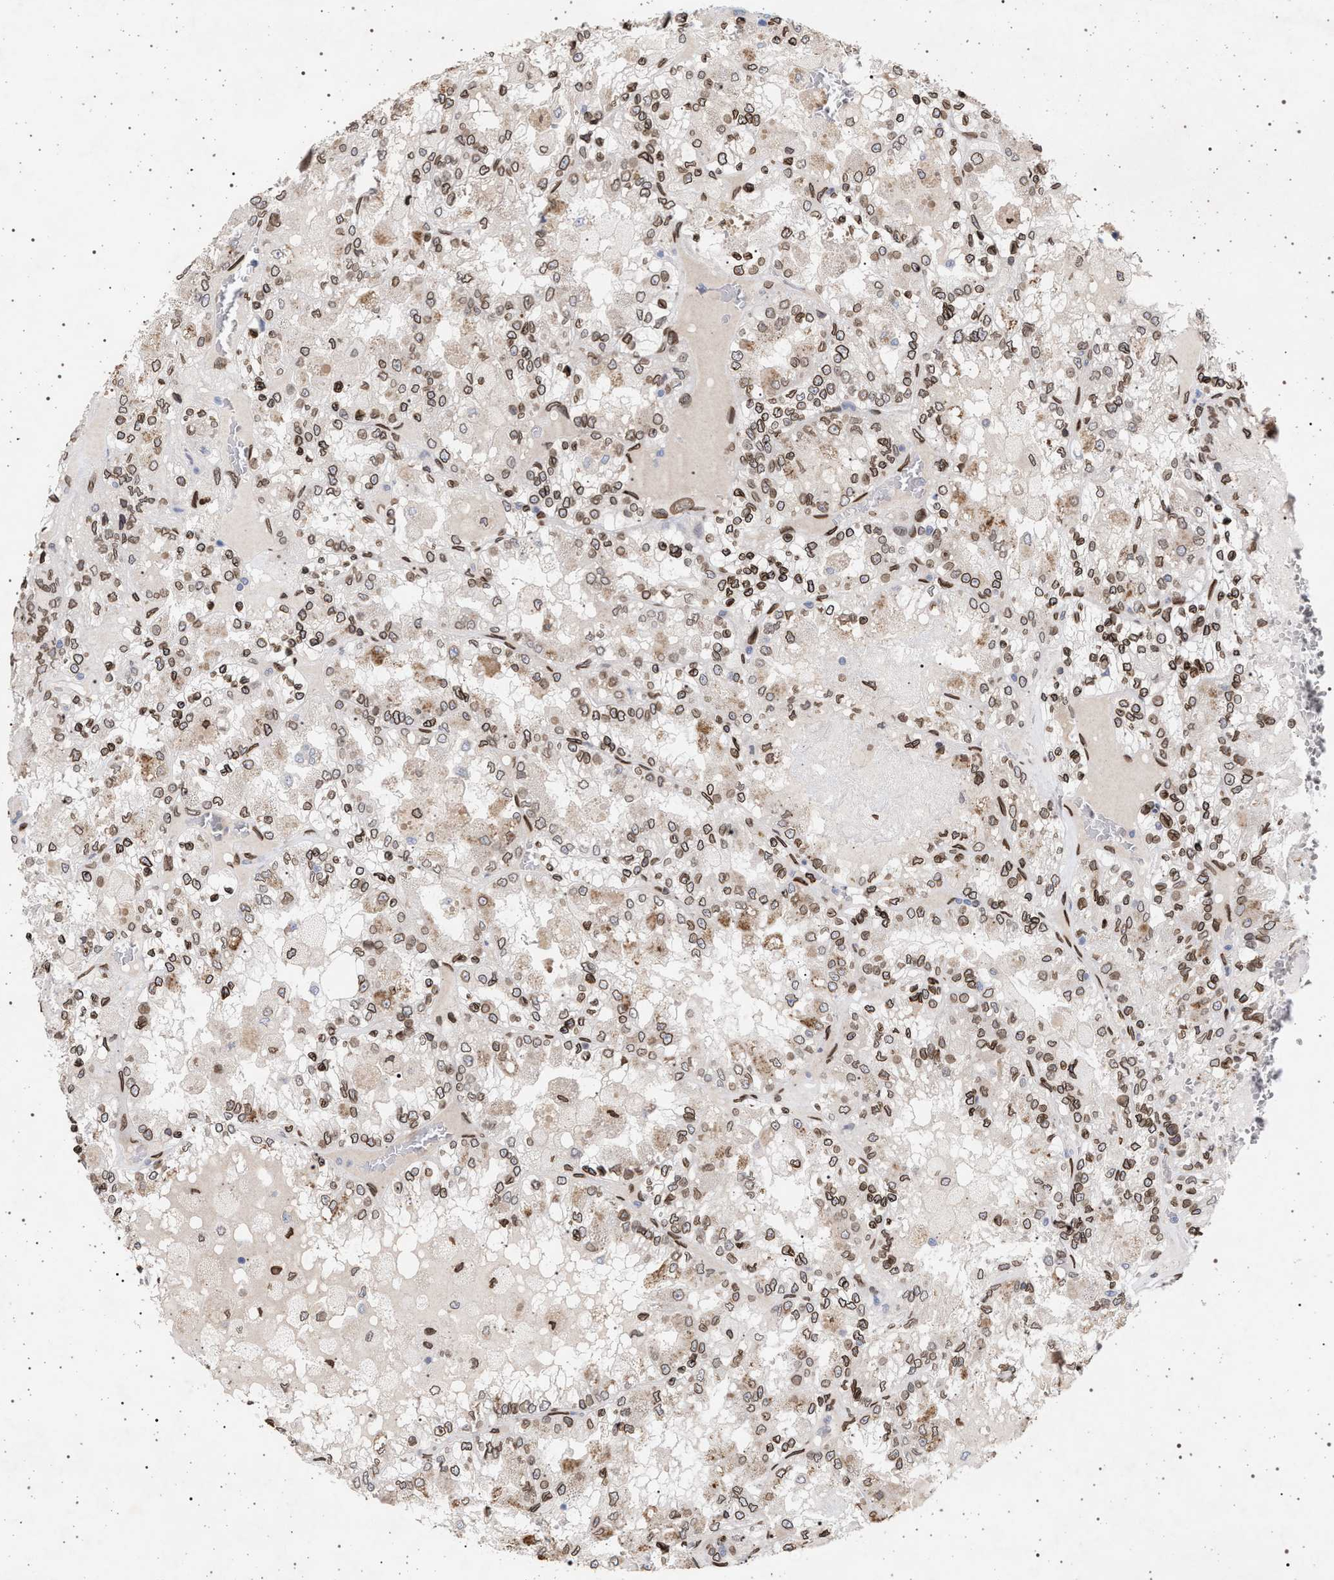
{"staining": {"intensity": "moderate", "quantity": ">75%", "location": "cytoplasmic/membranous,nuclear"}, "tissue": "renal cancer", "cell_type": "Tumor cells", "image_type": "cancer", "snomed": [{"axis": "morphology", "description": "Adenocarcinoma, NOS"}, {"axis": "topography", "description": "Kidney"}], "caption": "Tumor cells demonstrate medium levels of moderate cytoplasmic/membranous and nuclear expression in approximately >75% of cells in human renal adenocarcinoma.", "gene": "ING2", "patient": {"sex": "female", "age": 56}}